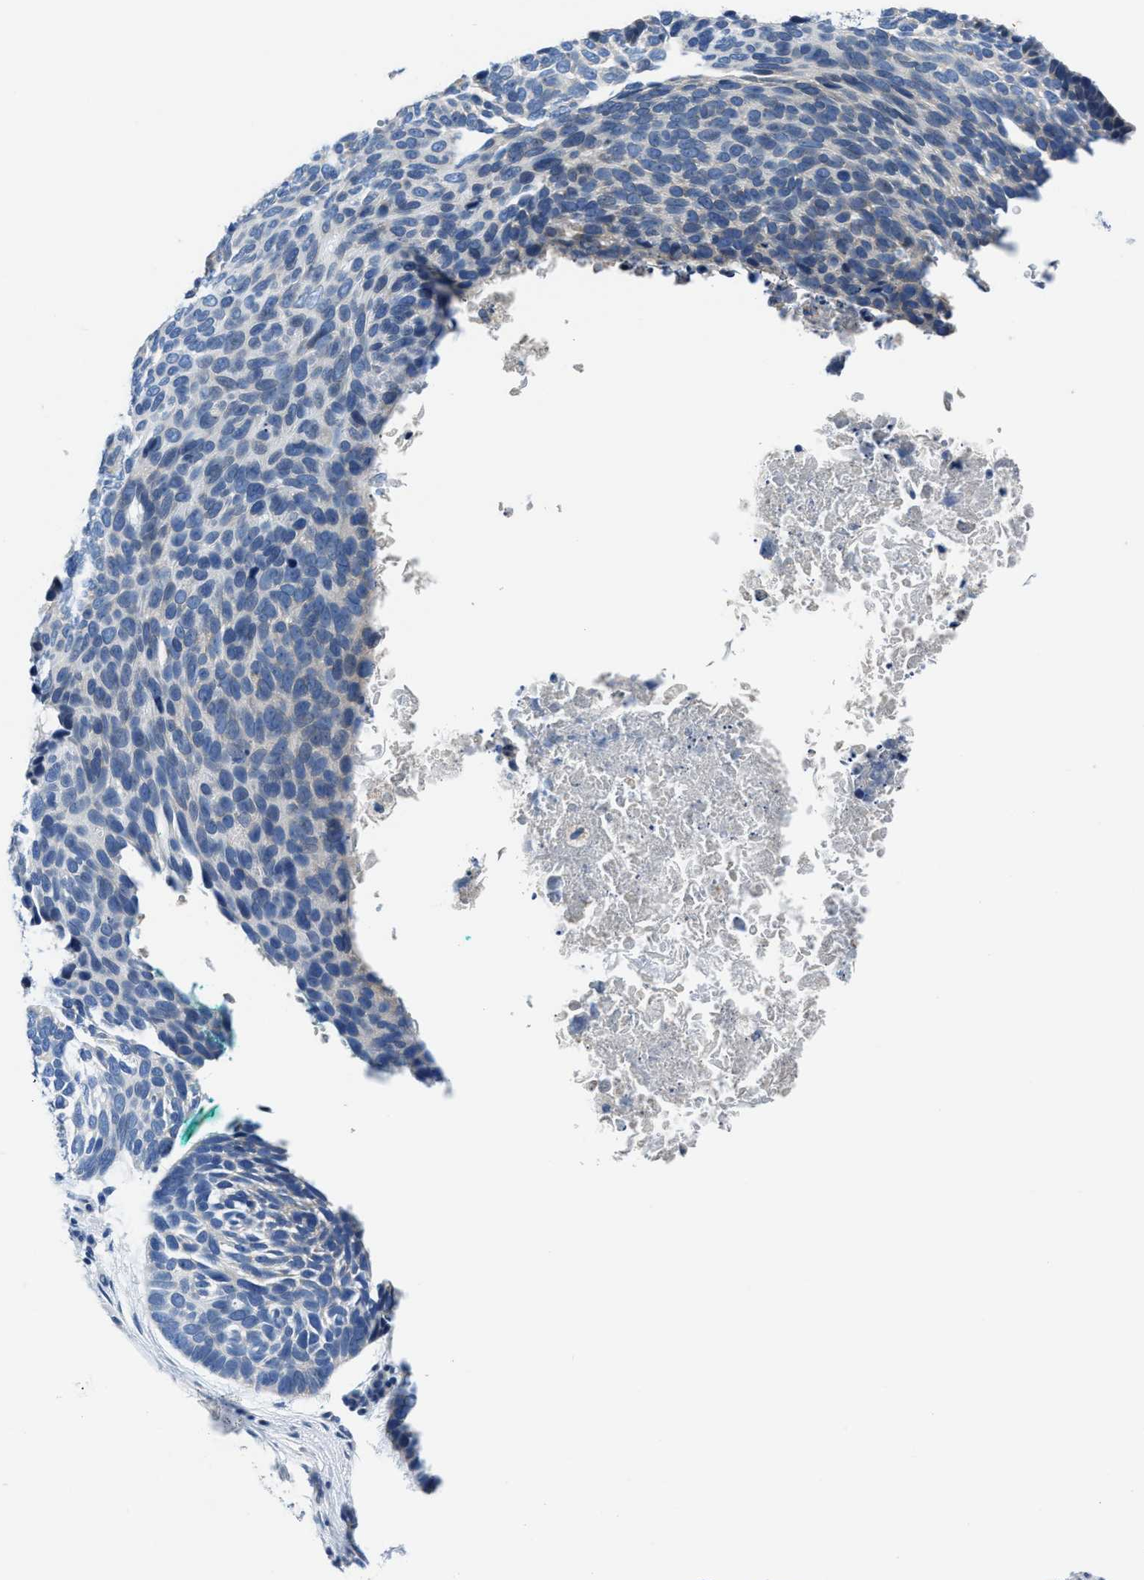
{"staining": {"intensity": "negative", "quantity": "none", "location": "none"}, "tissue": "skin cancer", "cell_type": "Tumor cells", "image_type": "cancer", "snomed": [{"axis": "morphology", "description": "Basal cell carcinoma"}, {"axis": "topography", "description": "Skin"}, {"axis": "topography", "description": "Skin of head"}], "caption": "There is no significant positivity in tumor cells of skin cancer (basal cell carcinoma). Brightfield microscopy of immunohistochemistry stained with DAB (3,3'-diaminobenzidine) (brown) and hematoxylin (blue), captured at high magnification.", "gene": "ASZ1", "patient": {"sex": "female", "age": 85}}